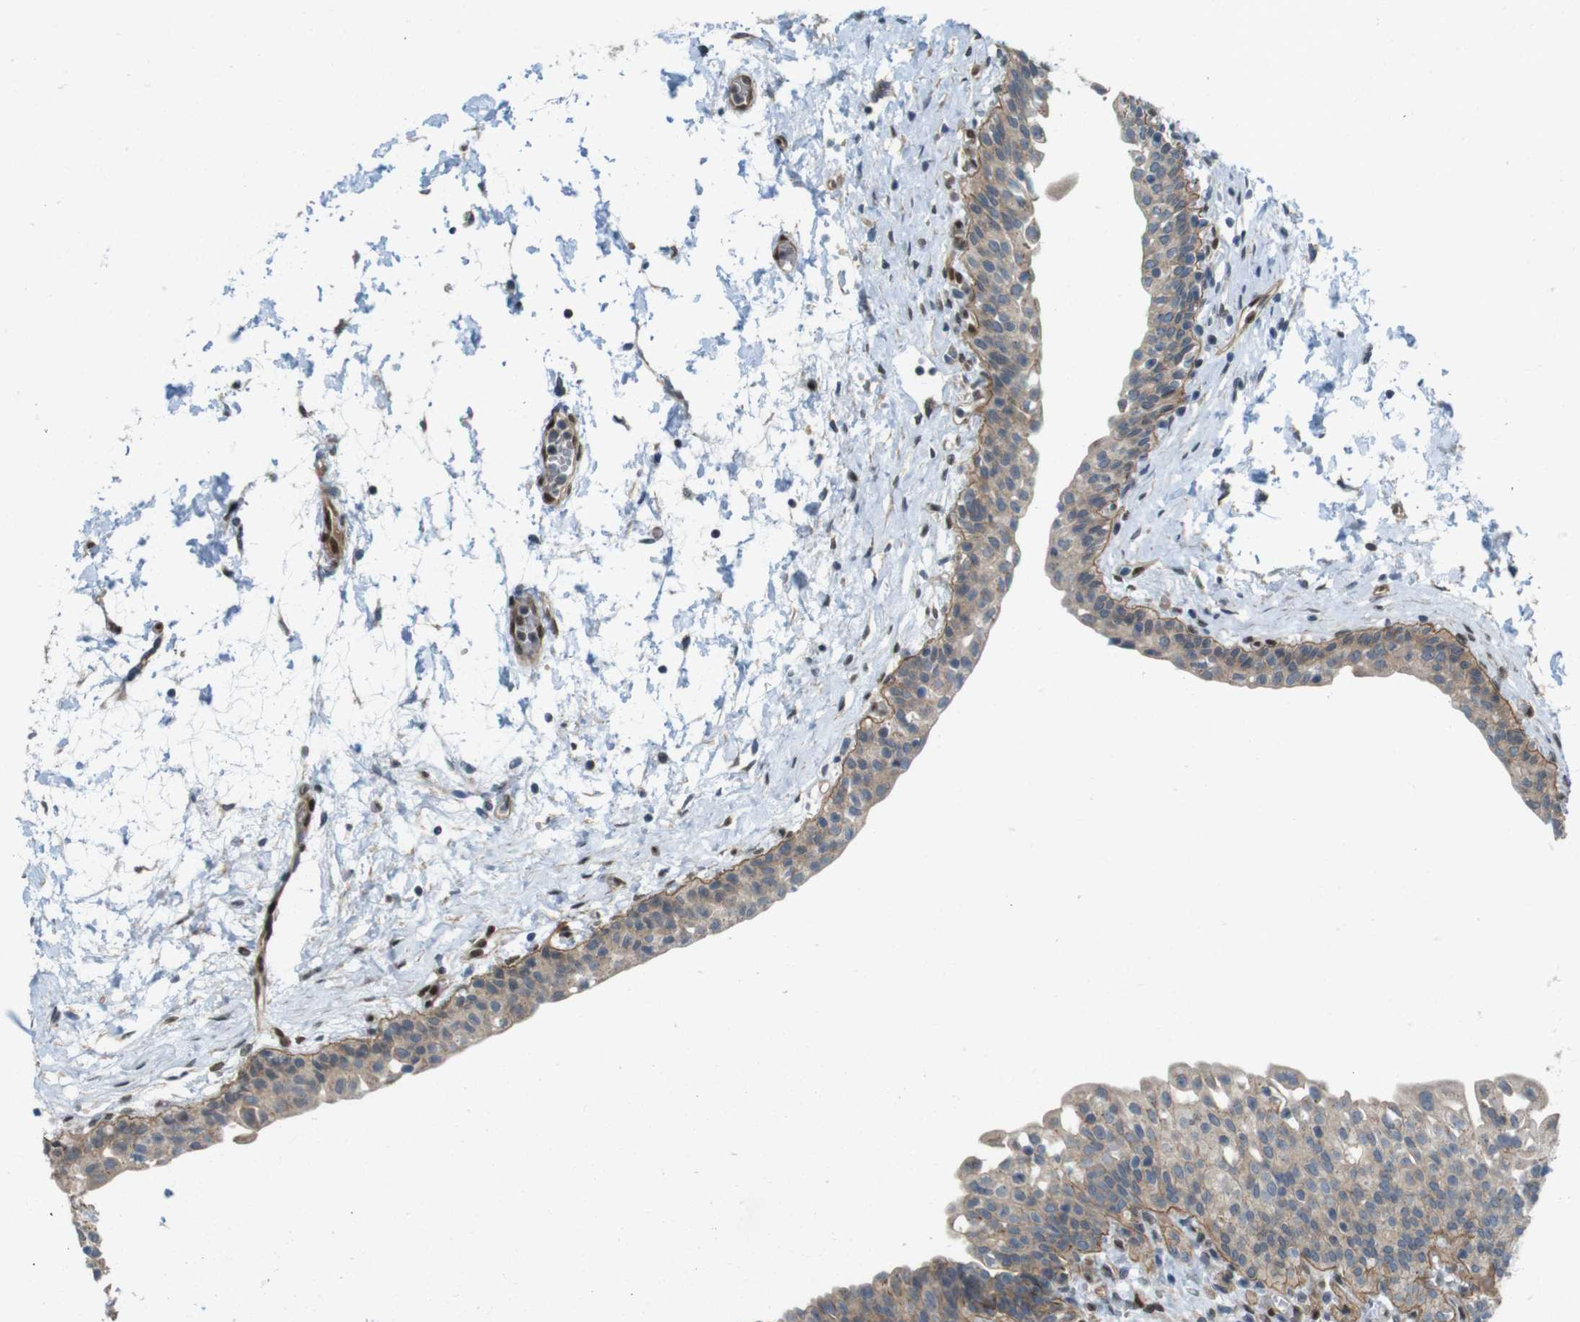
{"staining": {"intensity": "moderate", "quantity": ">75%", "location": "cytoplasmic/membranous"}, "tissue": "urinary bladder", "cell_type": "Urothelial cells", "image_type": "normal", "snomed": [{"axis": "morphology", "description": "Normal tissue, NOS"}, {"axis": "topography", "description": "Urinary bladder"}], "caption": "Urothelial cells reveal medium levels of moderate cytoplasmic/membranous expression in about >75% of cells in normal urinary bladder. (Stains: DAB (3,3'-diaminobenzidine) in brown, nuclei in blue, Microscopy: brightfield microscopy at high magnification).", "gene": "SKI", "patient": {"sex": "male", "age": 55}}